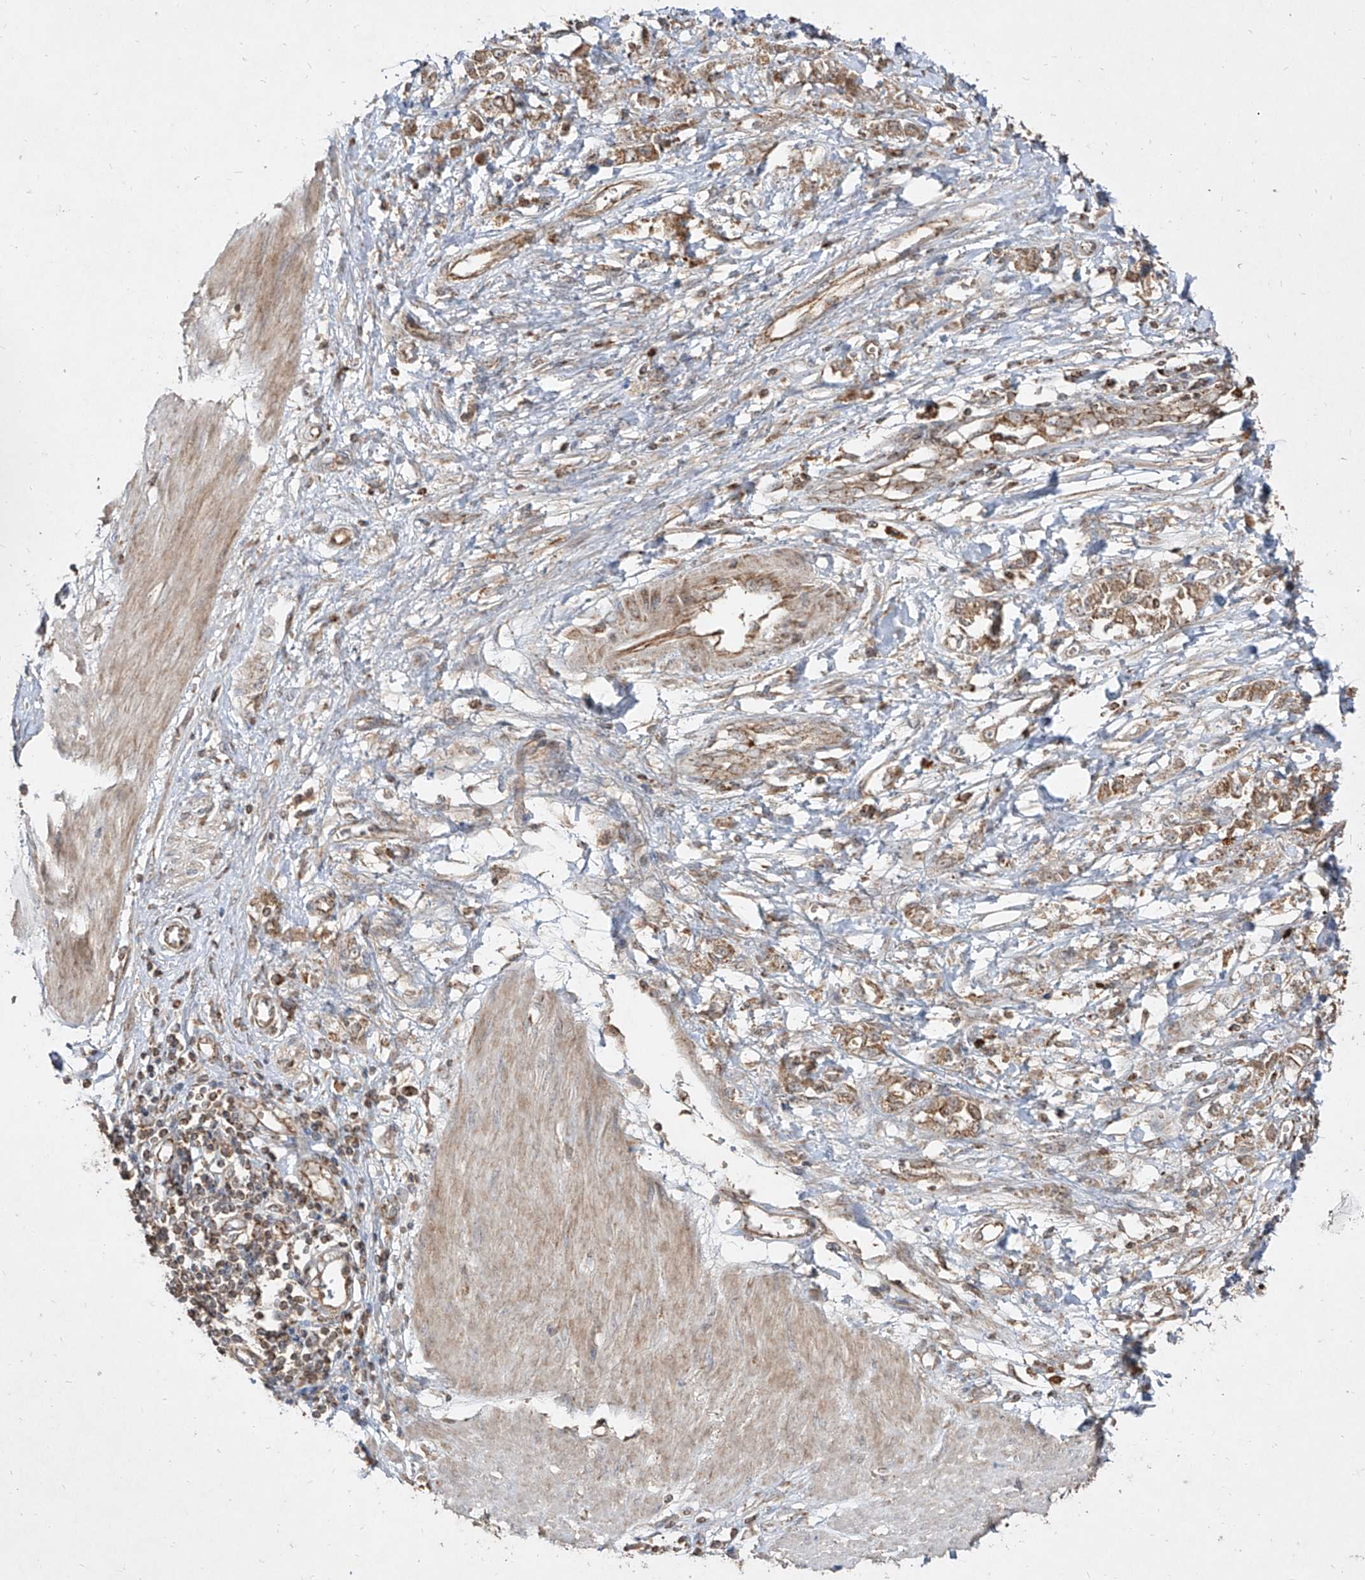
{"staining": {"intensity": "moderate", "quantity": ">75%", "location": "cytoplasmic/membranous"}, "tissue": "stomach cancer", "cell_type": "Tumor cells", "image_type": "cancer", "snomed": [{"axis": "morphology", "description": "Adenocarcinoma, NOS"}, {"axis": "topography", "description": "Stomach"}], "caption": "Stomach cancer tissue exhibits moderate cytoplasmic/membranous expression in approximately >75% of tumor cells", "gene": "AIM2", "patient": {"sex": "female", "age": 76}}